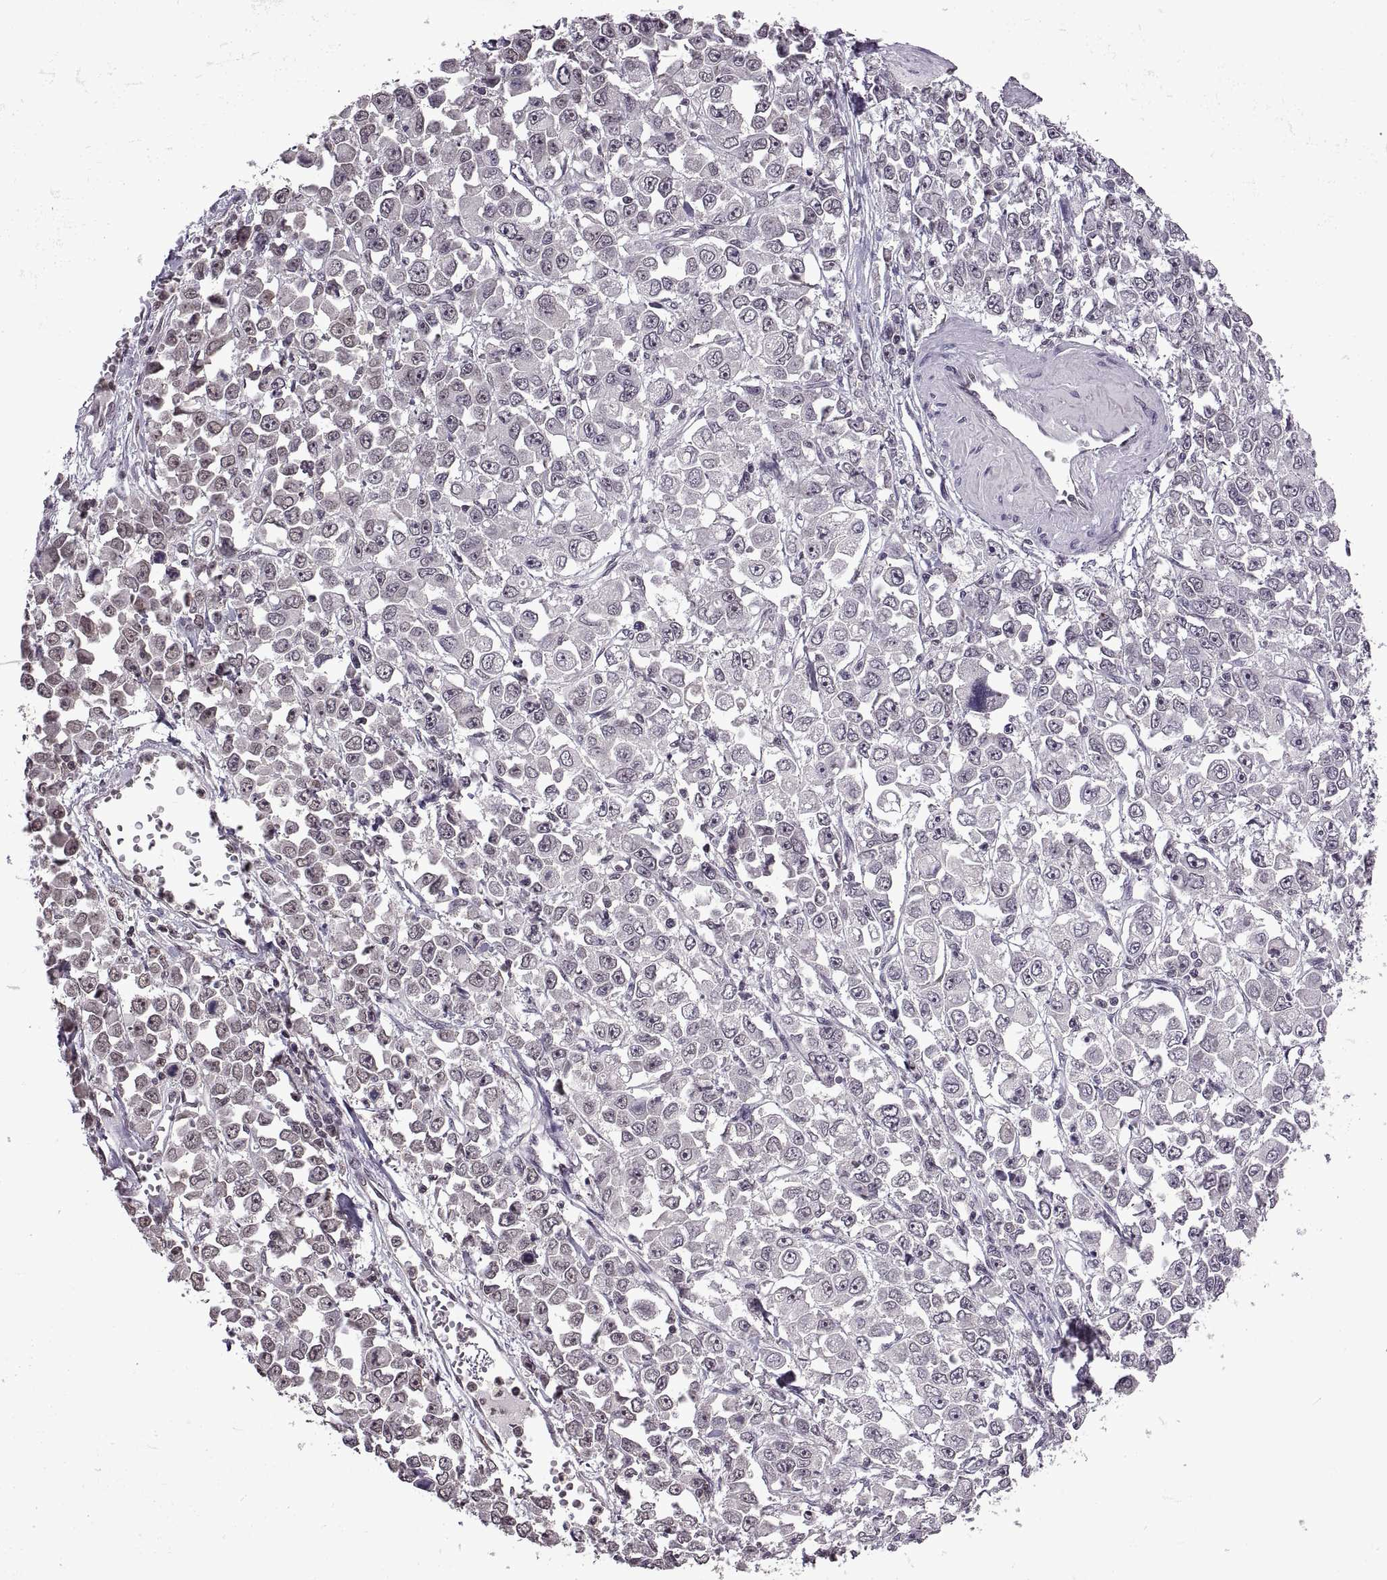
{"staining": {"intensity": "negative", "quantity": "none", "location": "none"}, "tissue": "stomach cancer", "cell_type": "Tumor cells", "image_type": "cancer", "snomed": [{"axis": "morphology", "description": "Adenocarcinoma, NOS"}, {"axis": "topography", "description": "Stomach, upper"}], "caption": "This histopathology image is of stomach cancer (adenocarcinoma) stained with immunohistochemistry (IHC) to label a protein in brown with the nuclei are counter-stained blue. There is no positivity in tumor cells.", "gene": "INTS3", "patient": {"sex": "male", "age": 70}}